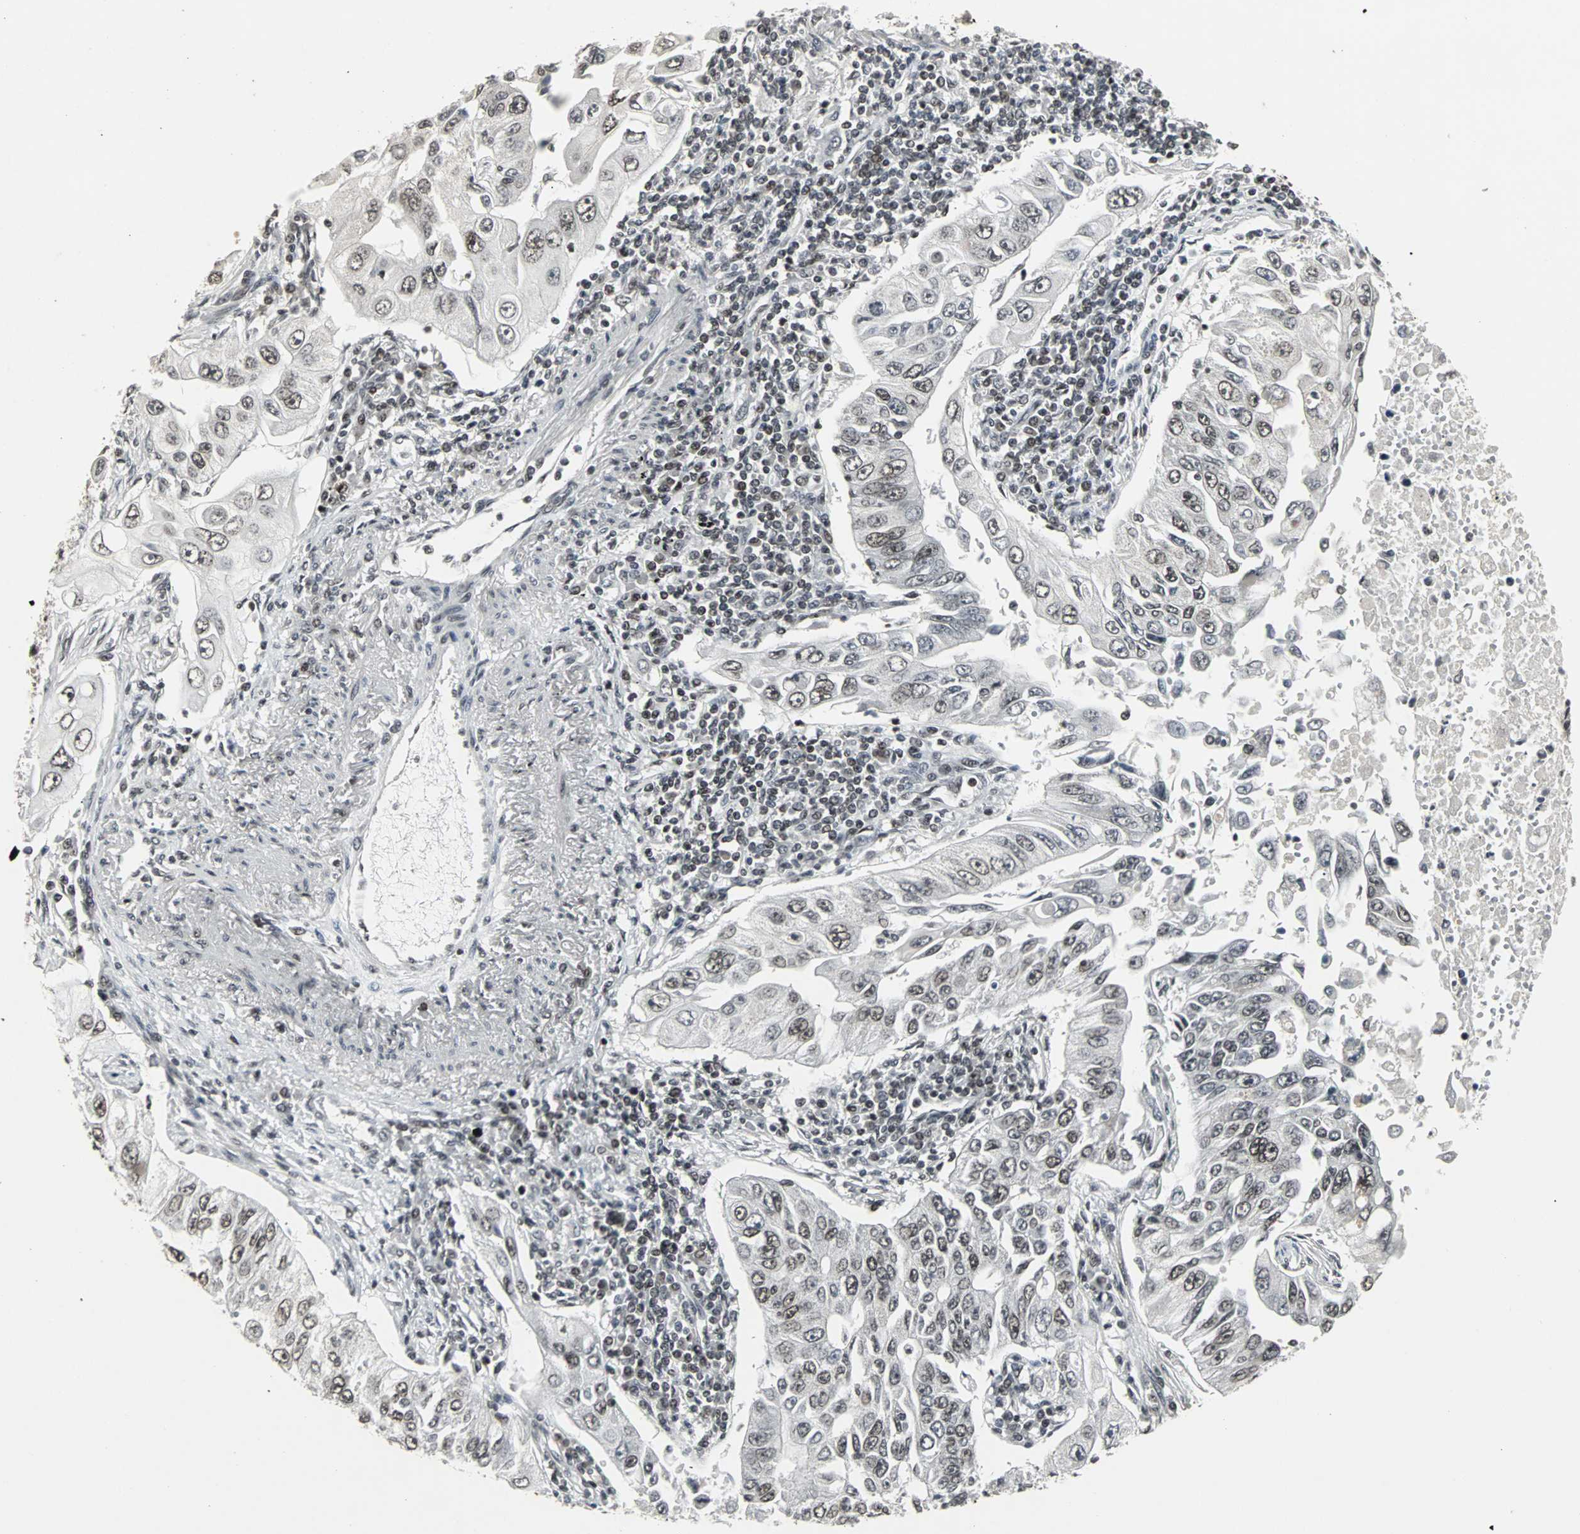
{"staining": {"intensity": "weak", "quantity": "25%-75%", "location": "nuclear"}, "tissue": "lung cancer", "cell_type": "Tumor cells", "image_type": "cancer", "snomed": [{"axis": "morphology", "description": "Adenocarcinoma, NOS"}, {"axis": "topography", "description": "Lung"}], "caption": "An image of lung cancer (adenocarcinoma) stained for a protein exhibits weak nuclear brown staining in tumor cells.", "gene": "PNKP", "patient": {"sex": "male", "age": 84}}